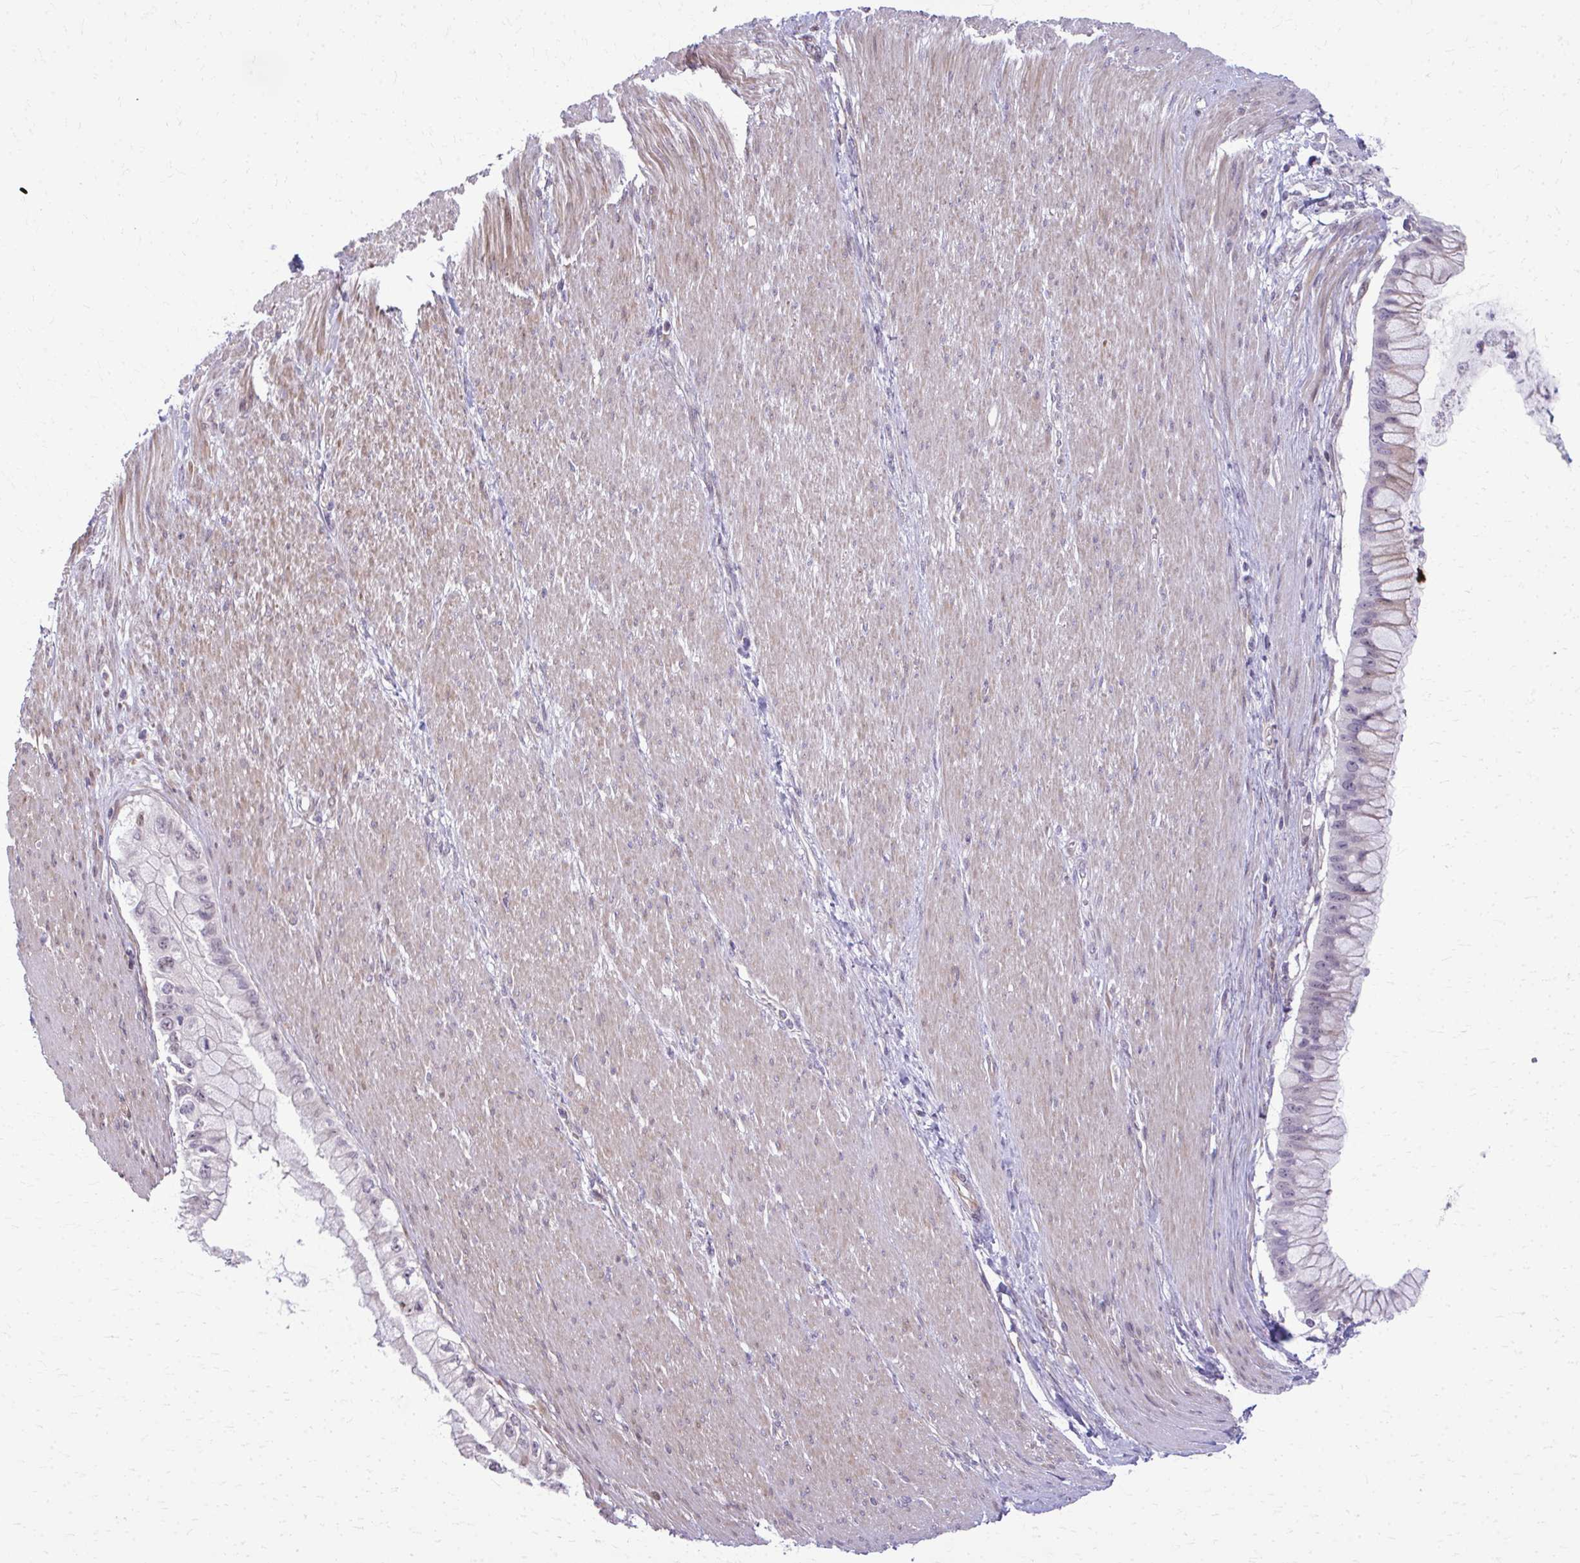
{"staining": {"intensity": "moderate", "quantity": "<25%", "location": "nuclear"}, "tissue": "pancreatic cancer", "cell_type": "Tumor cells", "image_type": "cancer", "snomed": [{"axis": "morphology", "description": "Adenocarcinoma, NOS"}, {"axis": "topography", "description": "Pancreas"}], "caption": "An immunohistochemistry image of neoplastic tissue is shown. Protein staining in brown shows moderate nuclear positivity in adenocarcinoma (pancreatic) within tumor cells.", "gene": "MAF1", "patient": {"sex": "male", "age": 48}}